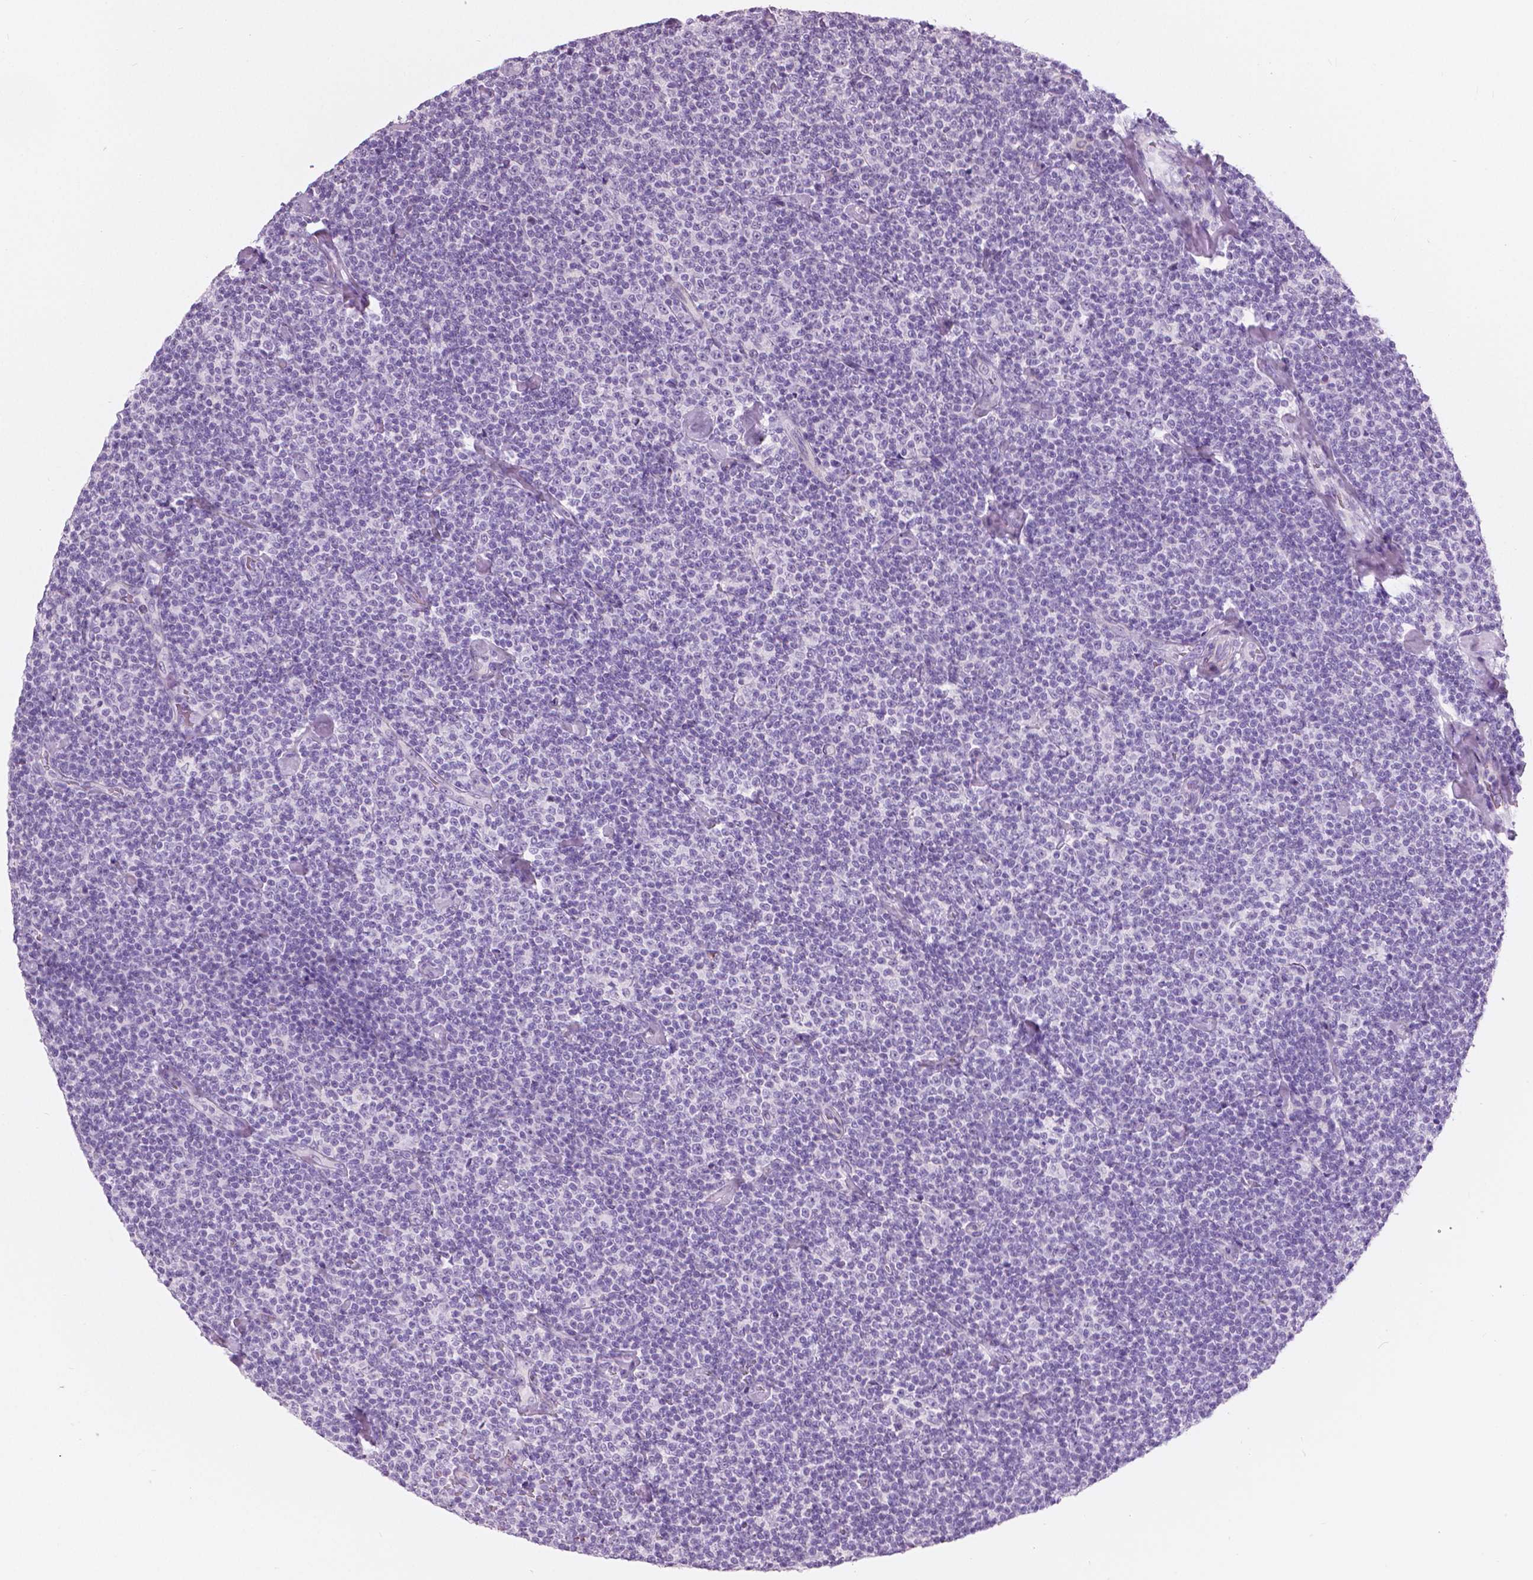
{"staining": {"intensity": "negative", "quantity": "none", "location": "none"}, "tissue": "lymphoma", "cell_type": "Tumor cells", "image_type": "cancer", "snomed": [{"axis": "morphology", "description": "Malignant lymphoma, non-Hodgkin's type, Low grade"}, {"axis": "topography", "description": "Lymph node"}], "caption": "This is an immunohistochemistry (IHC) image of low-grade malignant lymphoma, non-Hodgkin's type. There is no staining in tumor cells.", "gene": "A4GNT", "patient": {"sex": "male", "age": 81}}